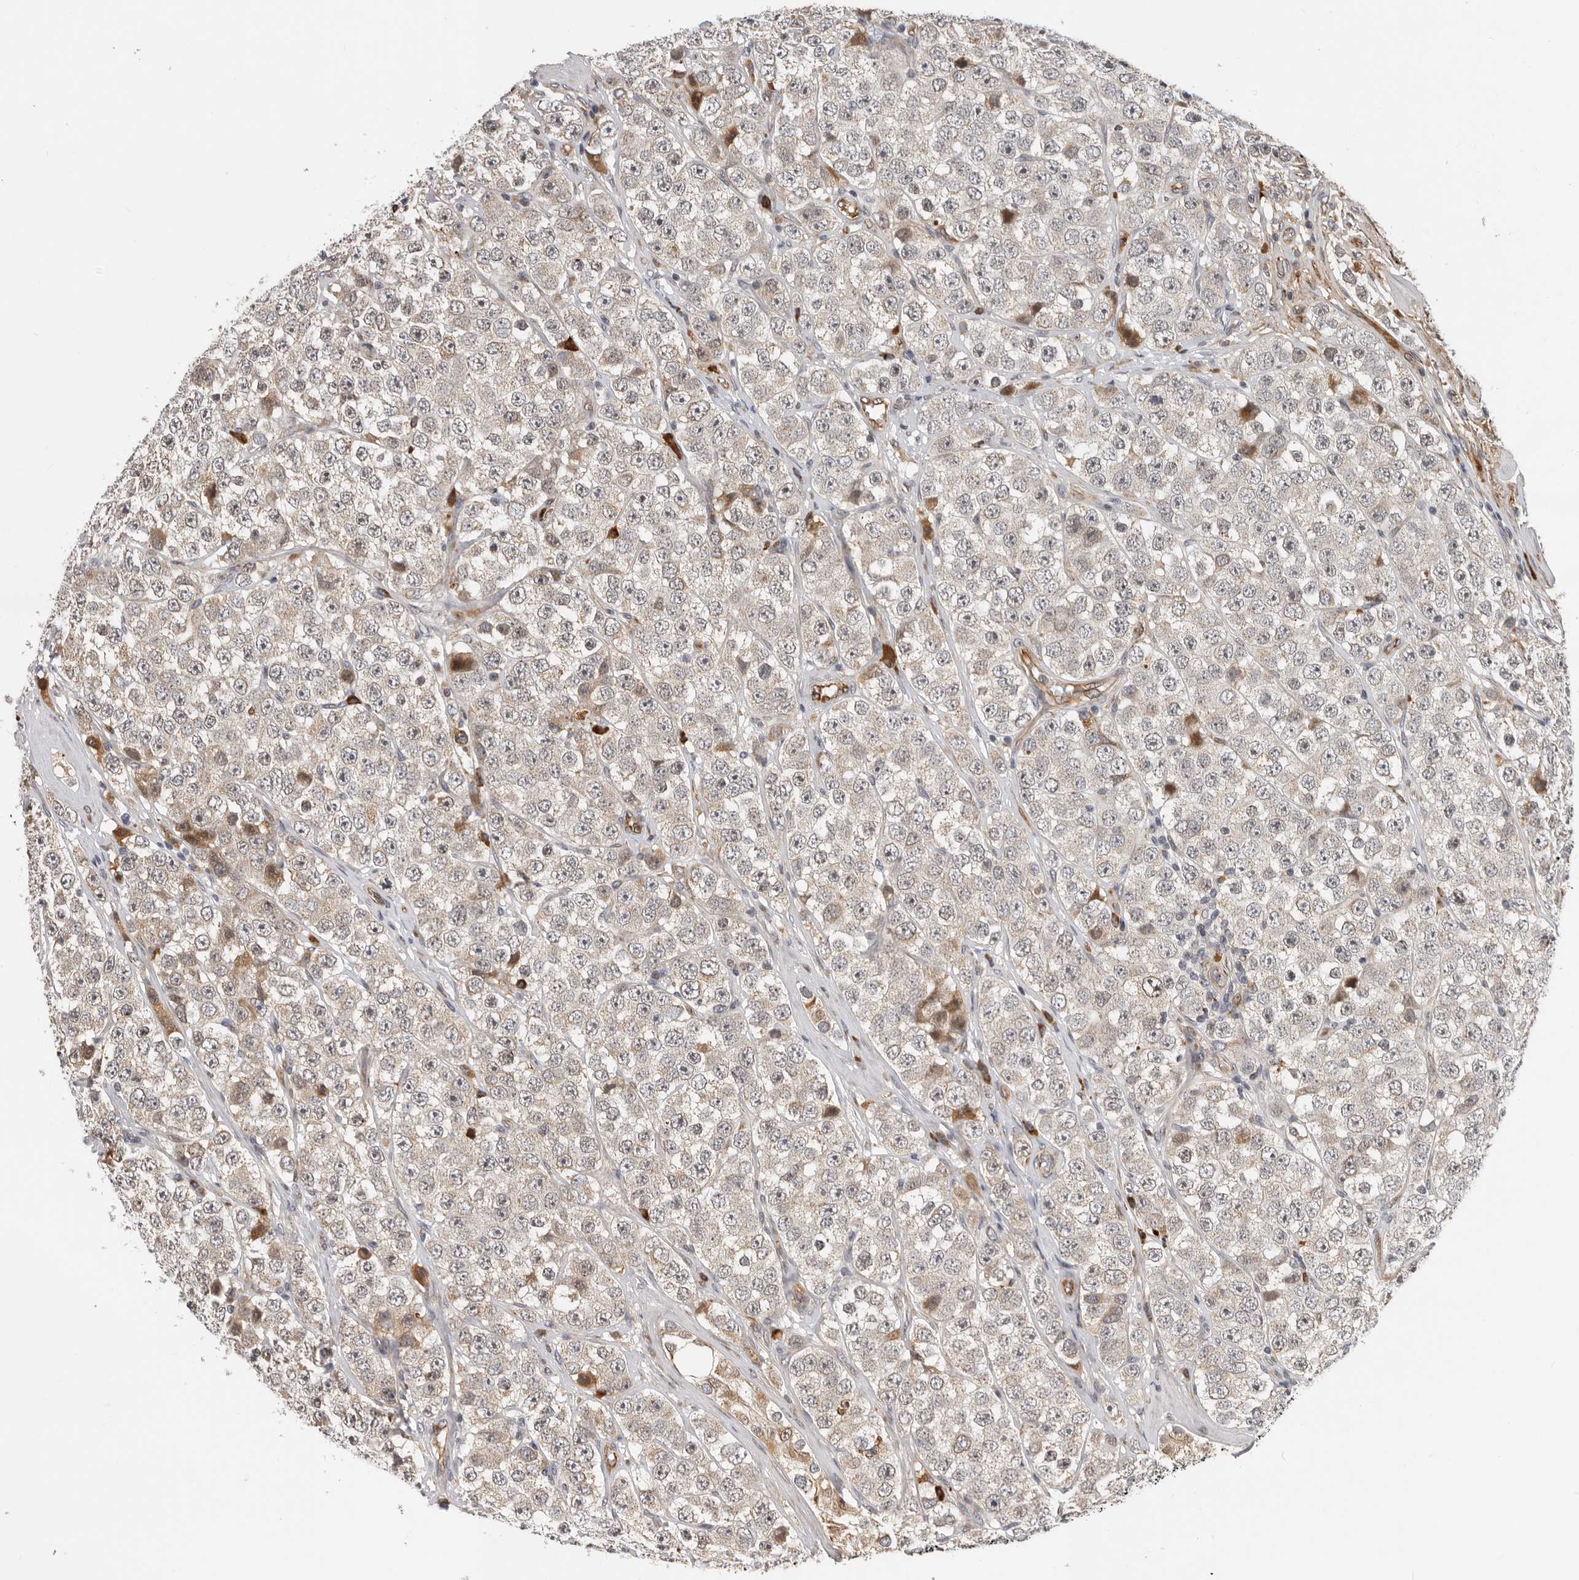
{"staining": {"intensity": "weak", "quantity": "<25%", "location": "cytoplasmic/membranous"}, "tissue": "testis cancer", "cell_type": "Tumor cells", "image_type": "cancer", "snomed": [{"axis": "morphology", "description": "Seminoma, NOS"}, {"axis": "topography", "description": "Testis"}], "caption": "High magnification brightfield microscopy of seminoma (testis) stained with DAB (3,3'-diaminobenzidine) (brown) and counterstained with hematoxylin (blue): tumor cells show no significant positivity. (Brightfield microscopy of DAB (3,3'-diaminobenzidine) immunohistochemistry at high magnification).", "gene": "RNF157", "patient": {"sex": "male", "age": 28}}